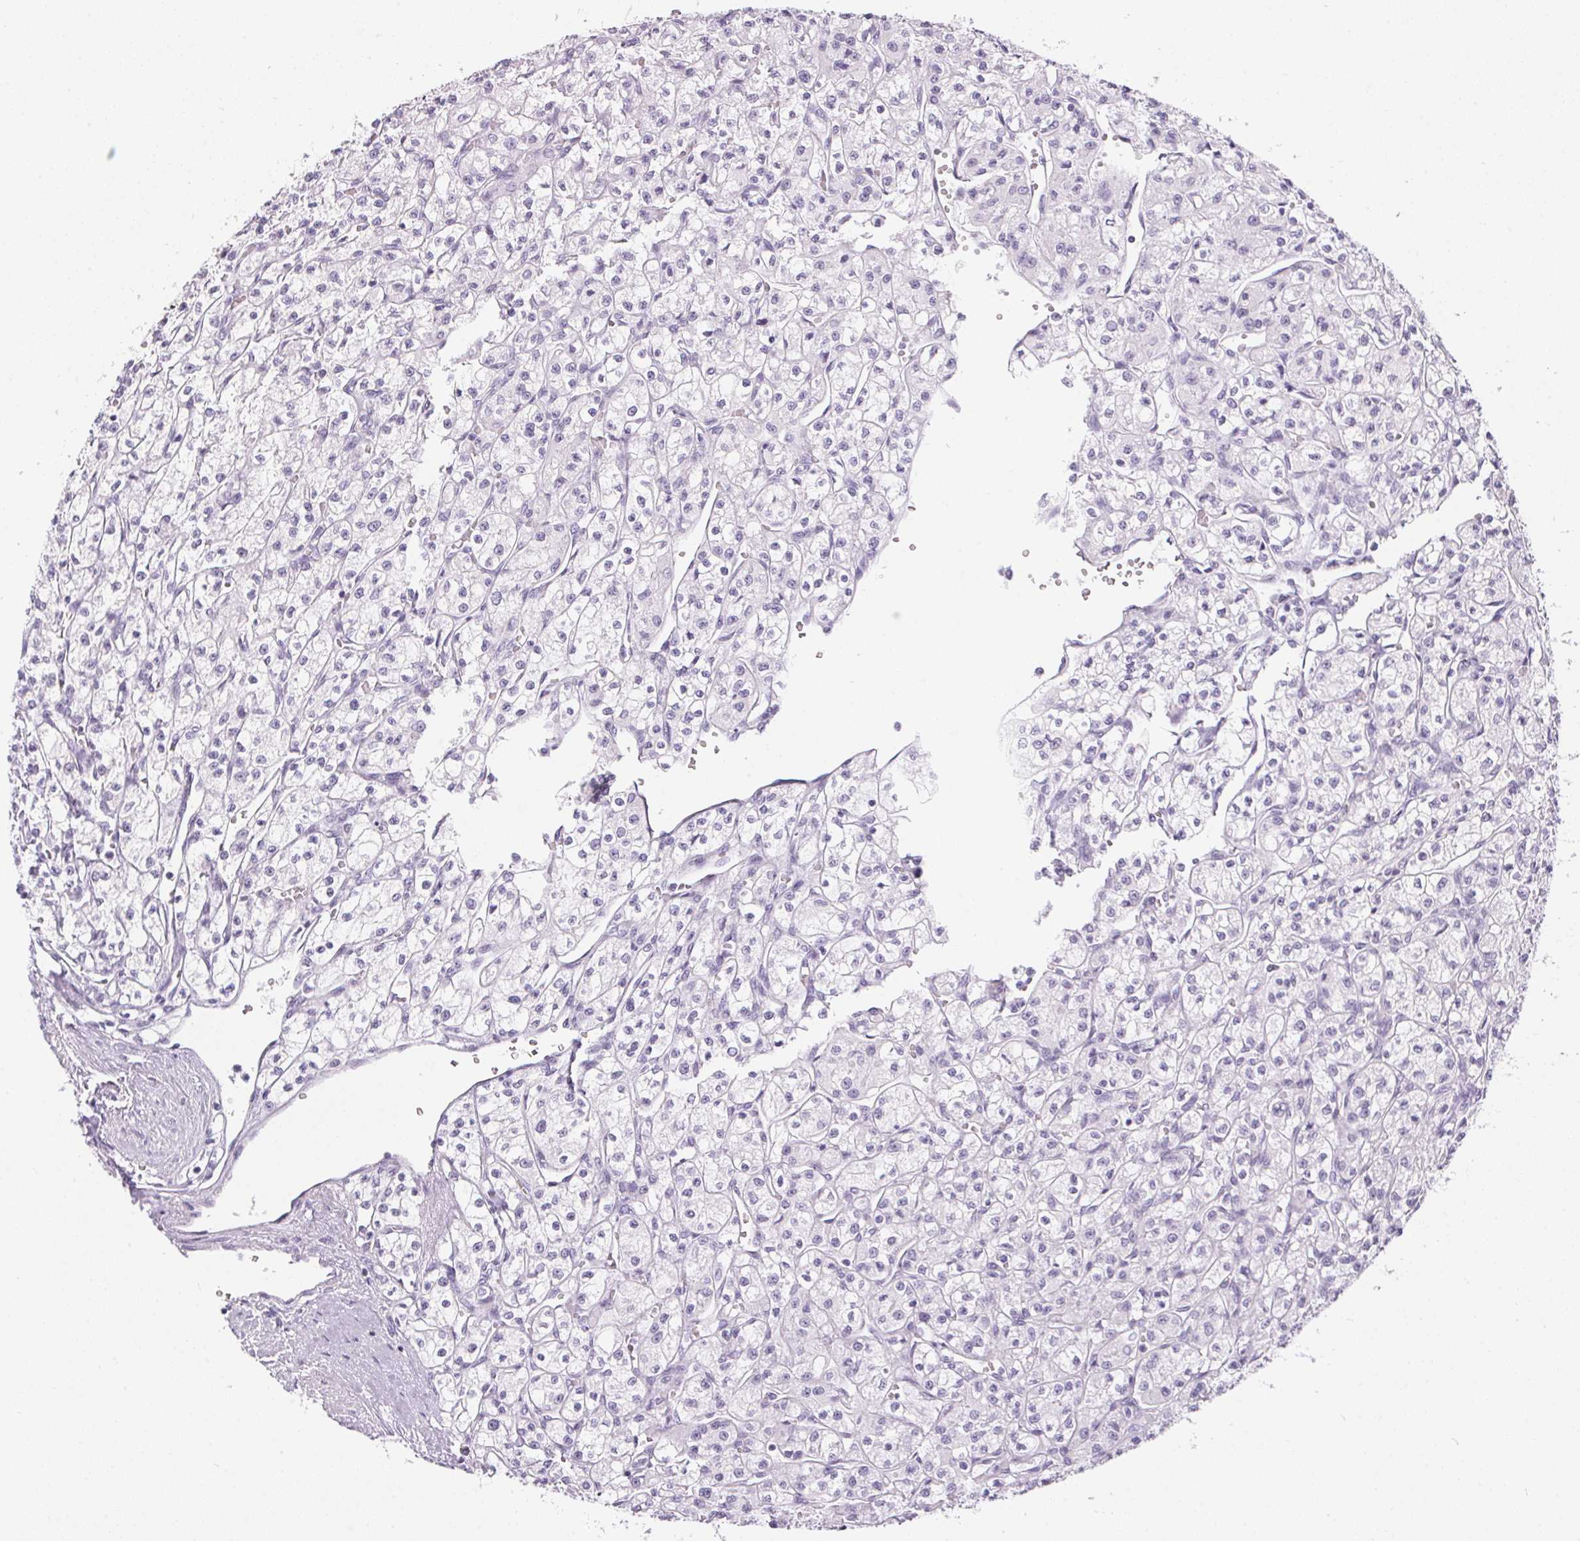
{"staining": {"intensity": "negative", "quantity": "none", "location": "none"}, "tissue": "renal cancer", "cell_type": "Tumor cells", "image_type": "cancer", "snomed": [{"axis": "morphology", "description": "Adenocarcinoma, NOS"}, {"axis": "topography", "description": "Kidney"}], "caption": "Tumor cells show no significant expression in renal adenocarcinoma. (DAB immunohistochemistry (IHC) with hematoxylin counter stain).", "gene": "CADPS", "patient": {"sex": "female", "age": 70}}